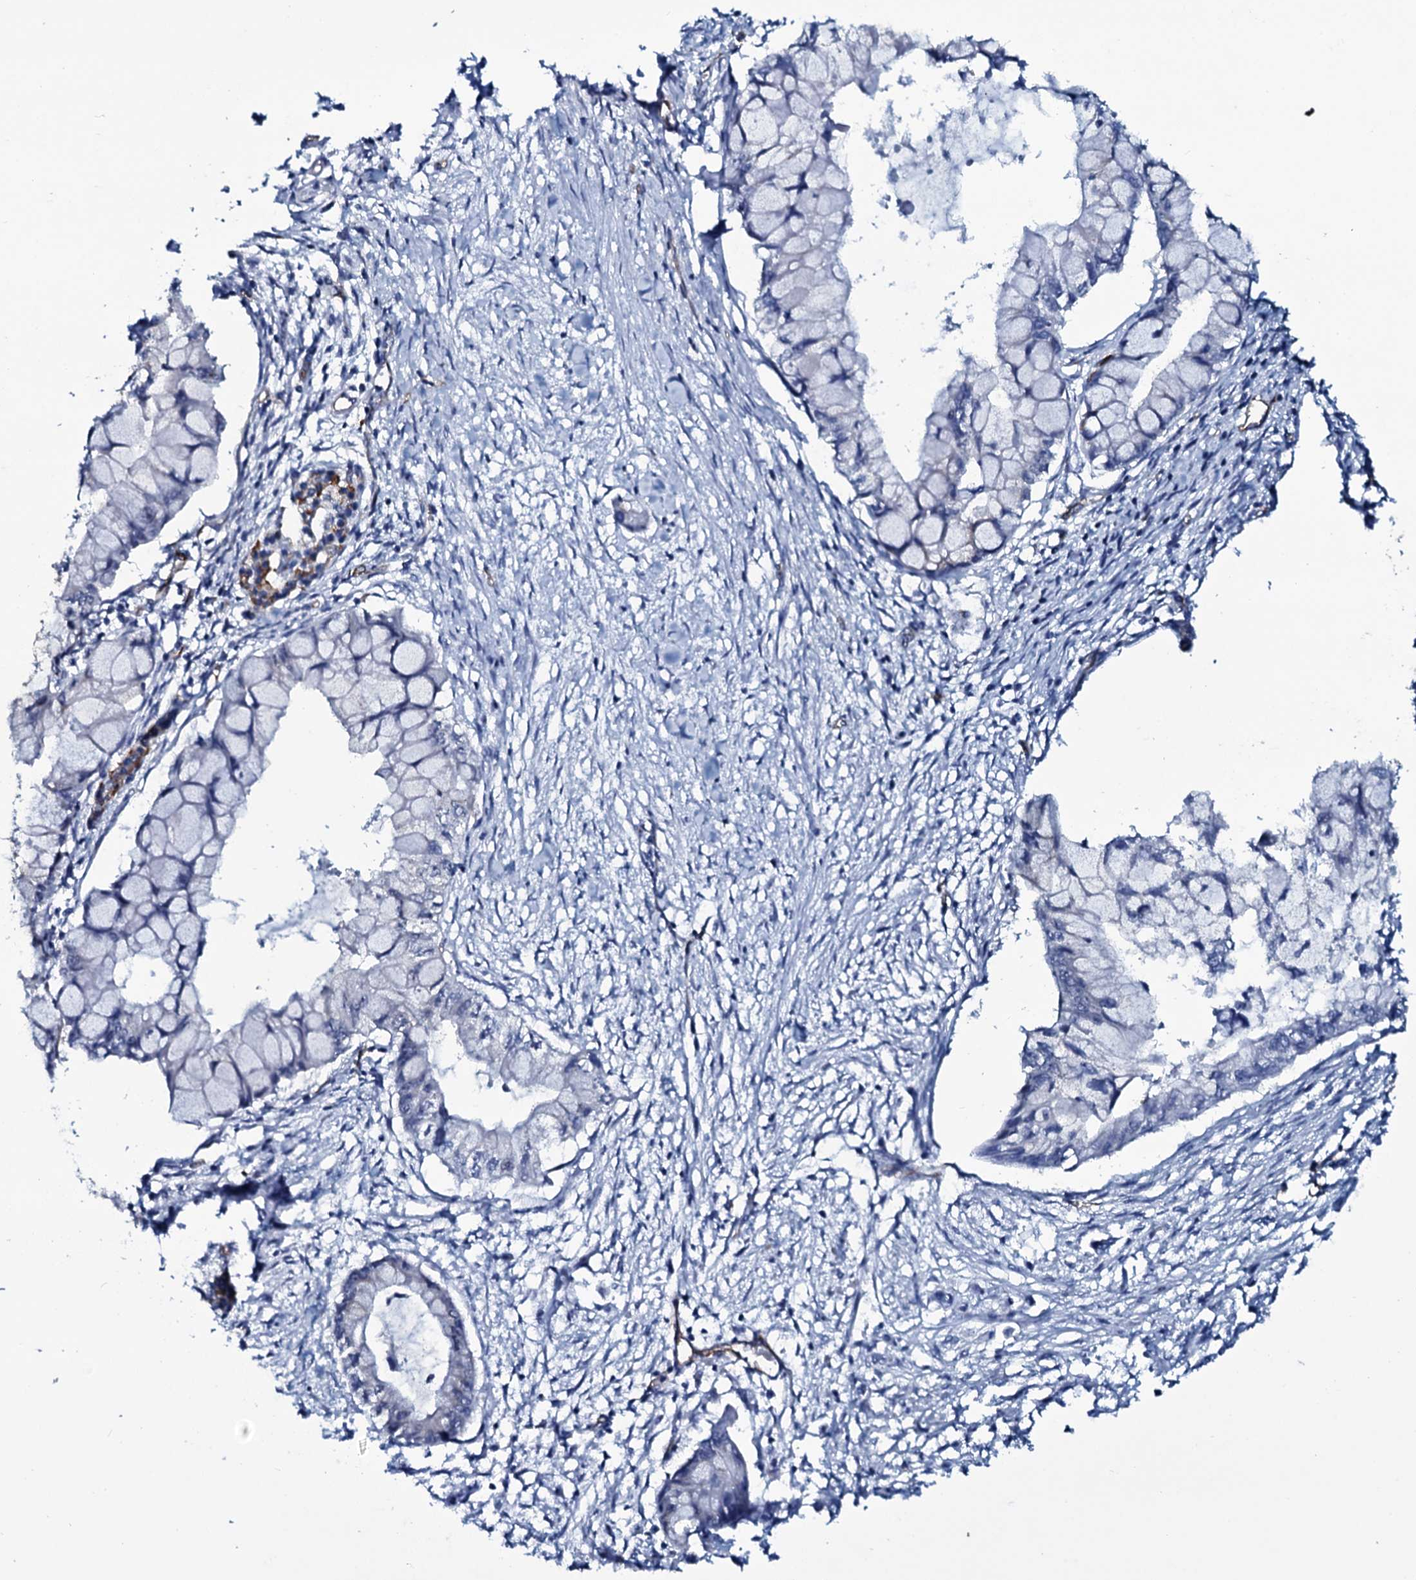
{"staining": {"intensity": "negative", "quantity": "none", "location": "none"}, "tissue": "pancreatic cancer", "cell_type": "Tumor cells", "image_type": "cancer", "snomed": [{"axis": "morphology", "description": "Adenocarcinoma, NOS"}, {"axis": "topography", "description": "Pancreas"}], "caption": "IHC micrograph of adenocarcinoma (pancreatic) stained for a protein (brown), which demonstrates no positivity in tumor cells.", "gene": "CLEC14A", "patient": {"sex": "male", "age": 48}}